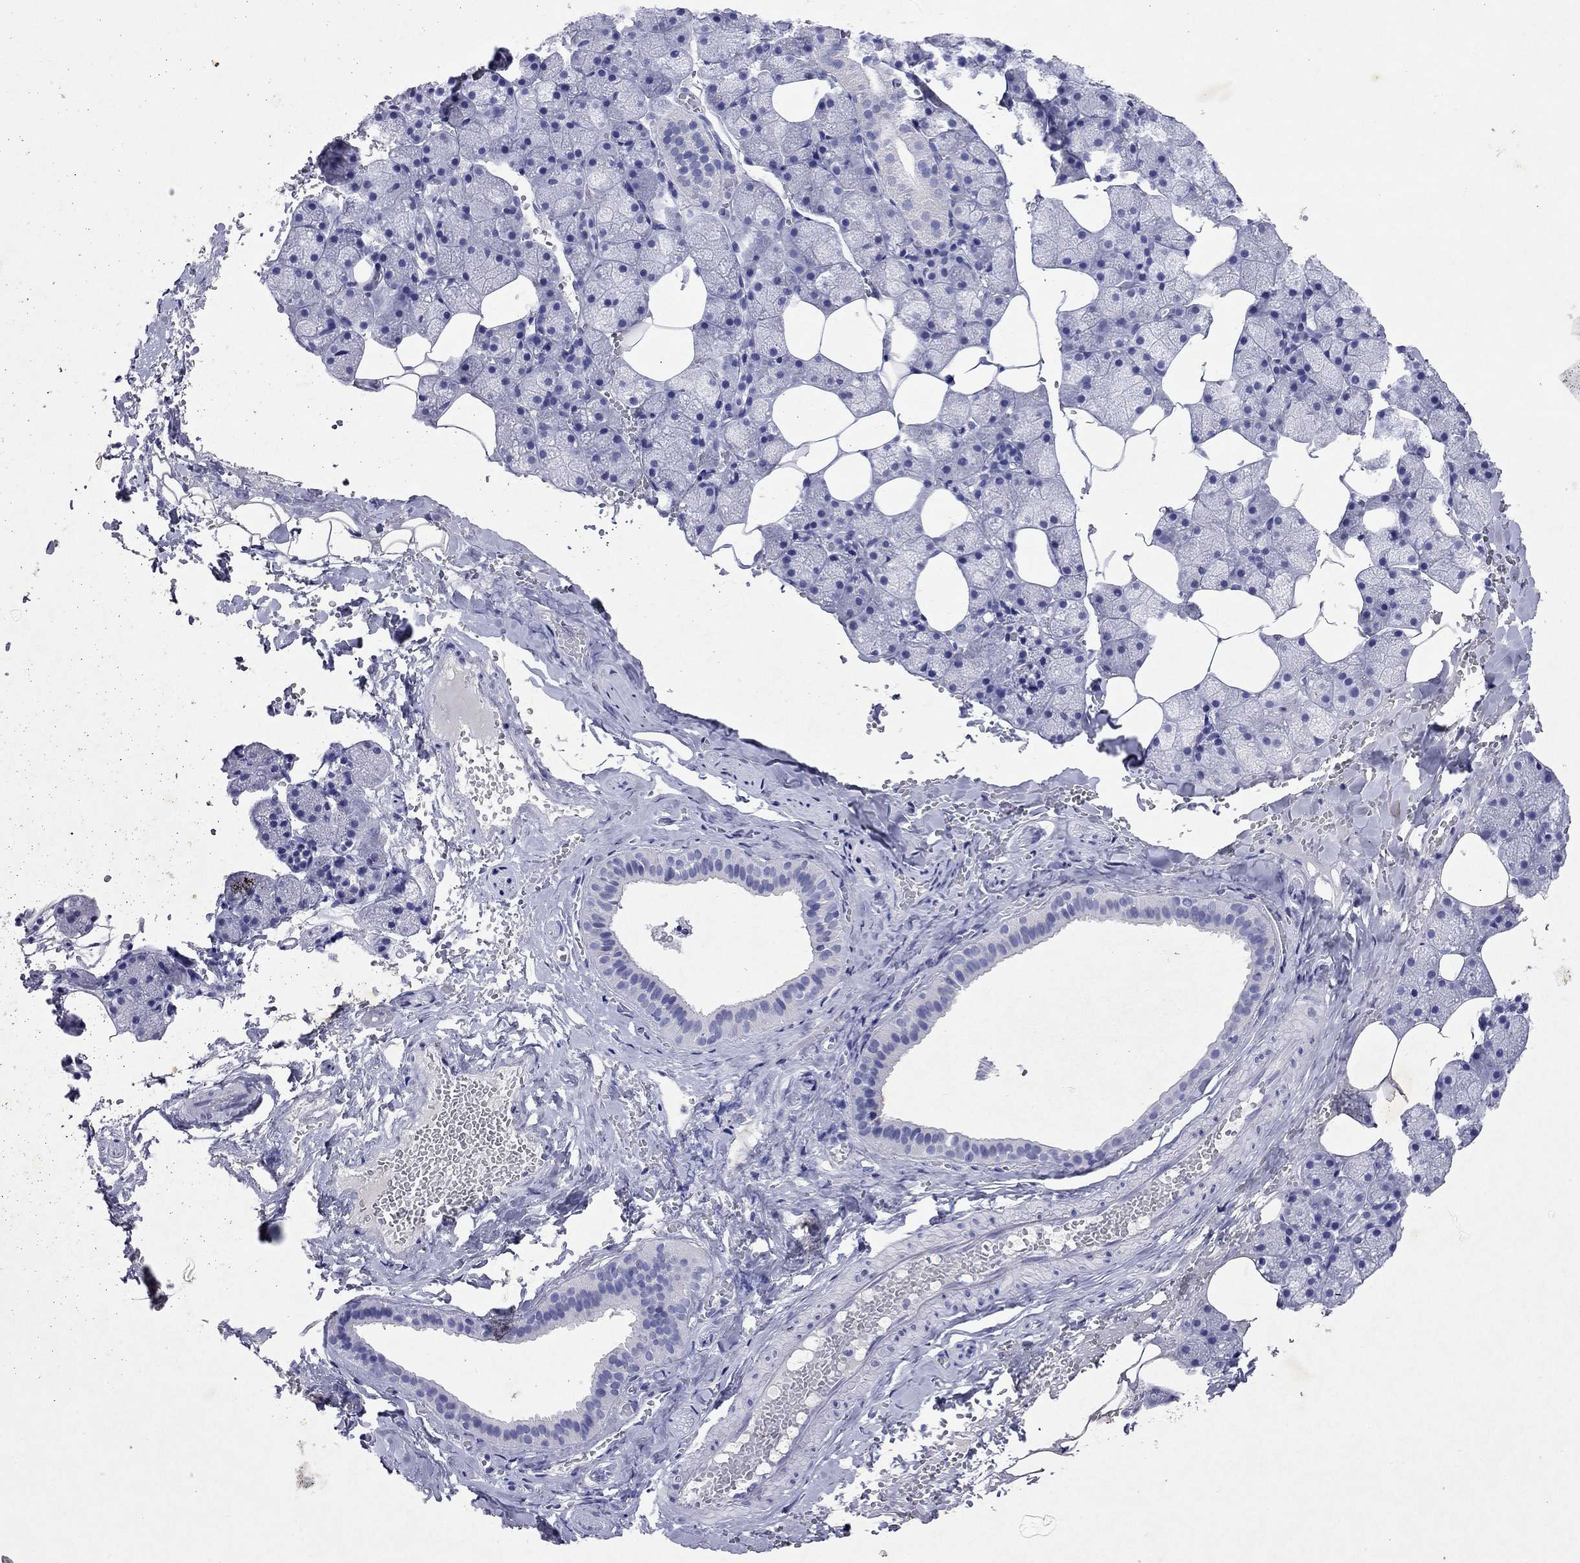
{"staining": {"intensity": "negative", "quantity": "none", "location": "none"}, "tissue": "salivary gland", "cell_type": "Glandular cells", "image_type": "normal", "snomed": [{"axis": "morphology", "description": "Normal tissue, NOS"}, {"axis": "topography", "description": "Salivary gland"}], "caption": "DAB immunohistochemical staining of normal salivary gland reveals no significant expression in glandular cells.", "gene": "ARMC12", "patient": {"sex": "male", "age": 38}}